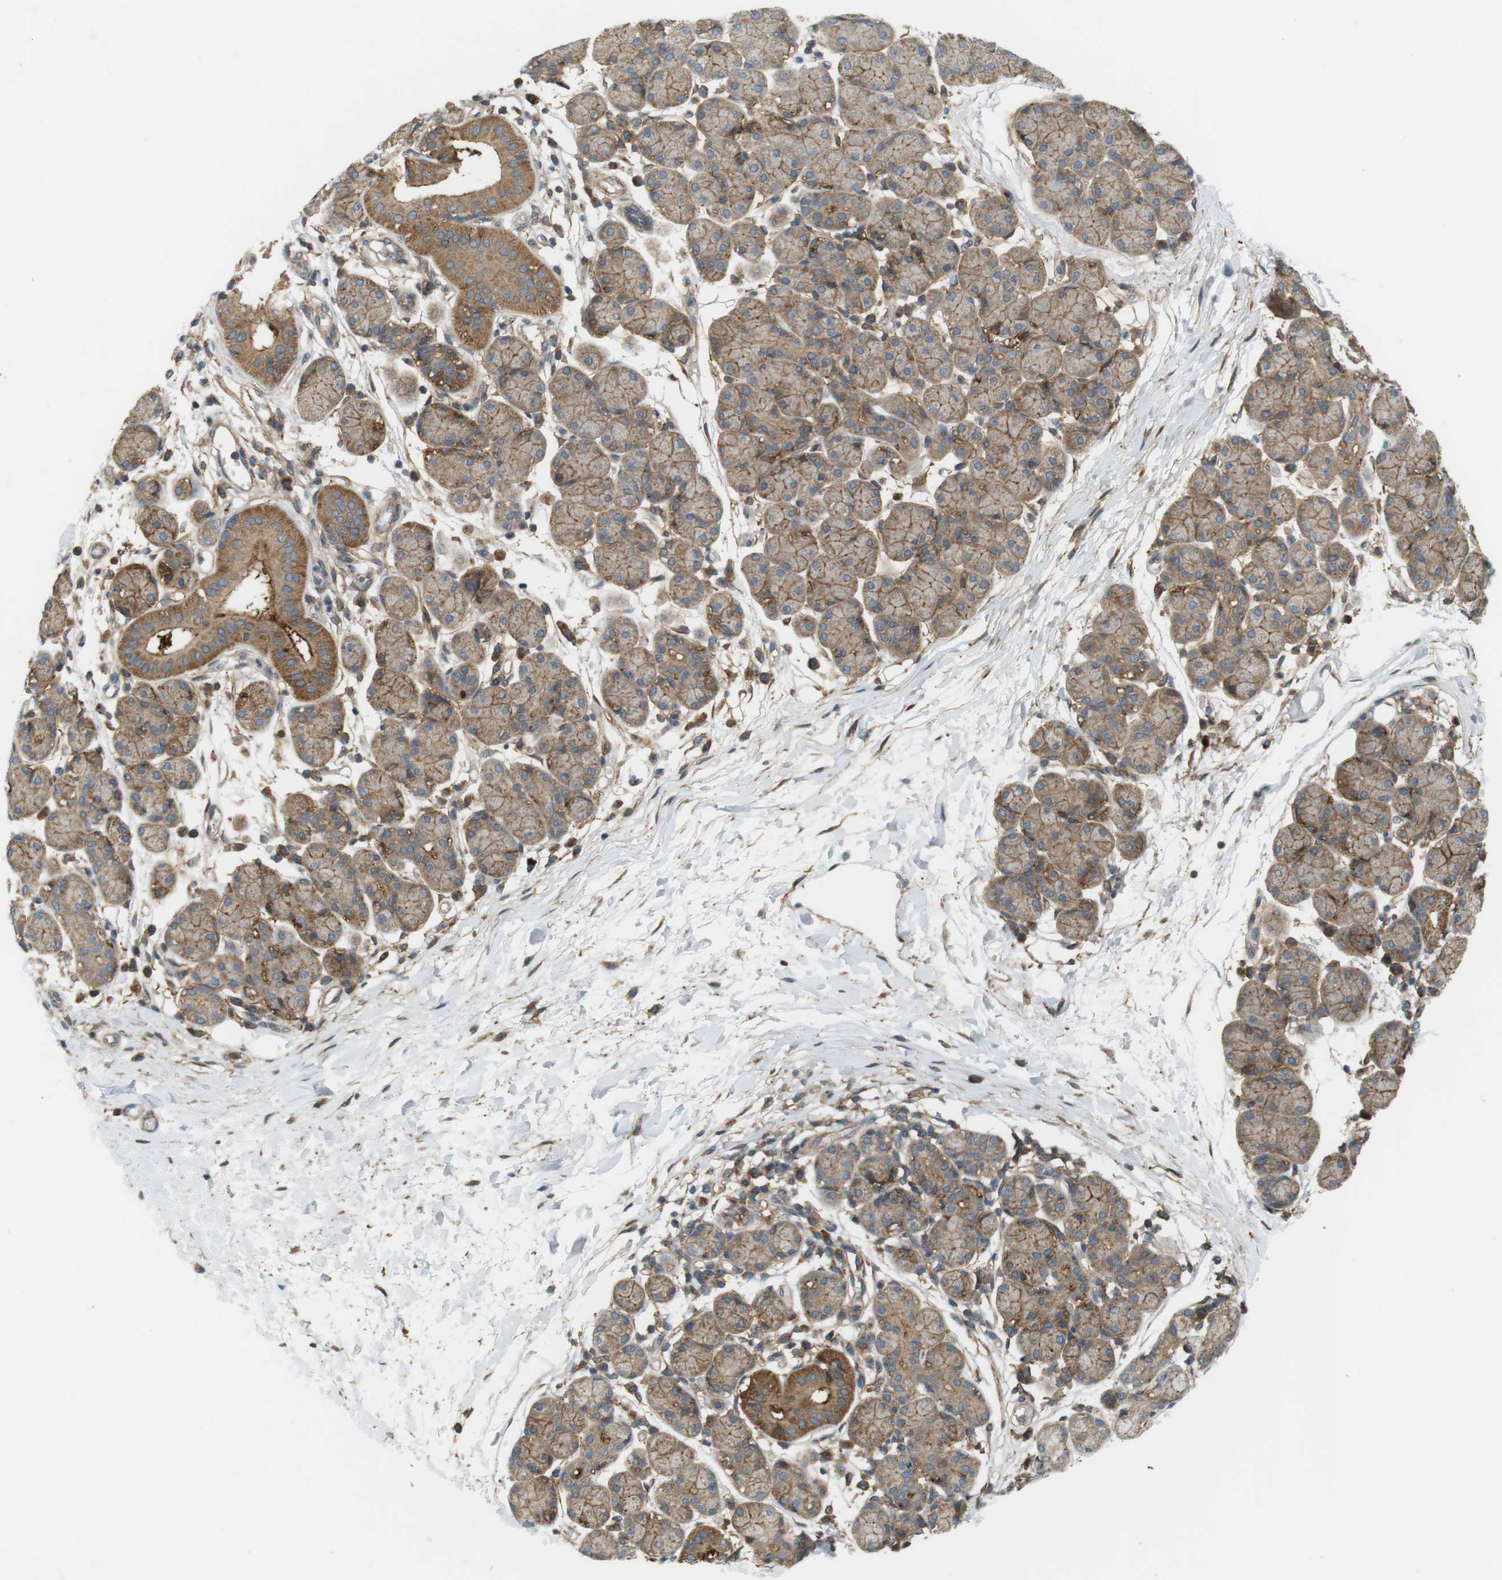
{"staining": {"intensity": "moderate", "quantity": "25%-75%", "location": "cytoplasmic/membranous"}, "tissue": "salivary gland", "cell_type": "Glandular cells", "image_type": "normal", "snomed": [{"axis": "morphology", "description": "Normal tissue, NOS"}, {"axis": "morphology", "description": "Inflammation, NOS"}, {"axis": "topography", "description": "Lymph node"}, {"axis": "topography", "description": "Salivary gland"}], "caption": "DAB (3,3'-diaminobenzidine) immunohistochemical staining of benign salivary gland shows moderate cytoplasmic/membranous protein staining in approximately 25%-75% of glandular cells.", "gene": "DDAH2", "patient": {"sex": "male", "age": 3}}